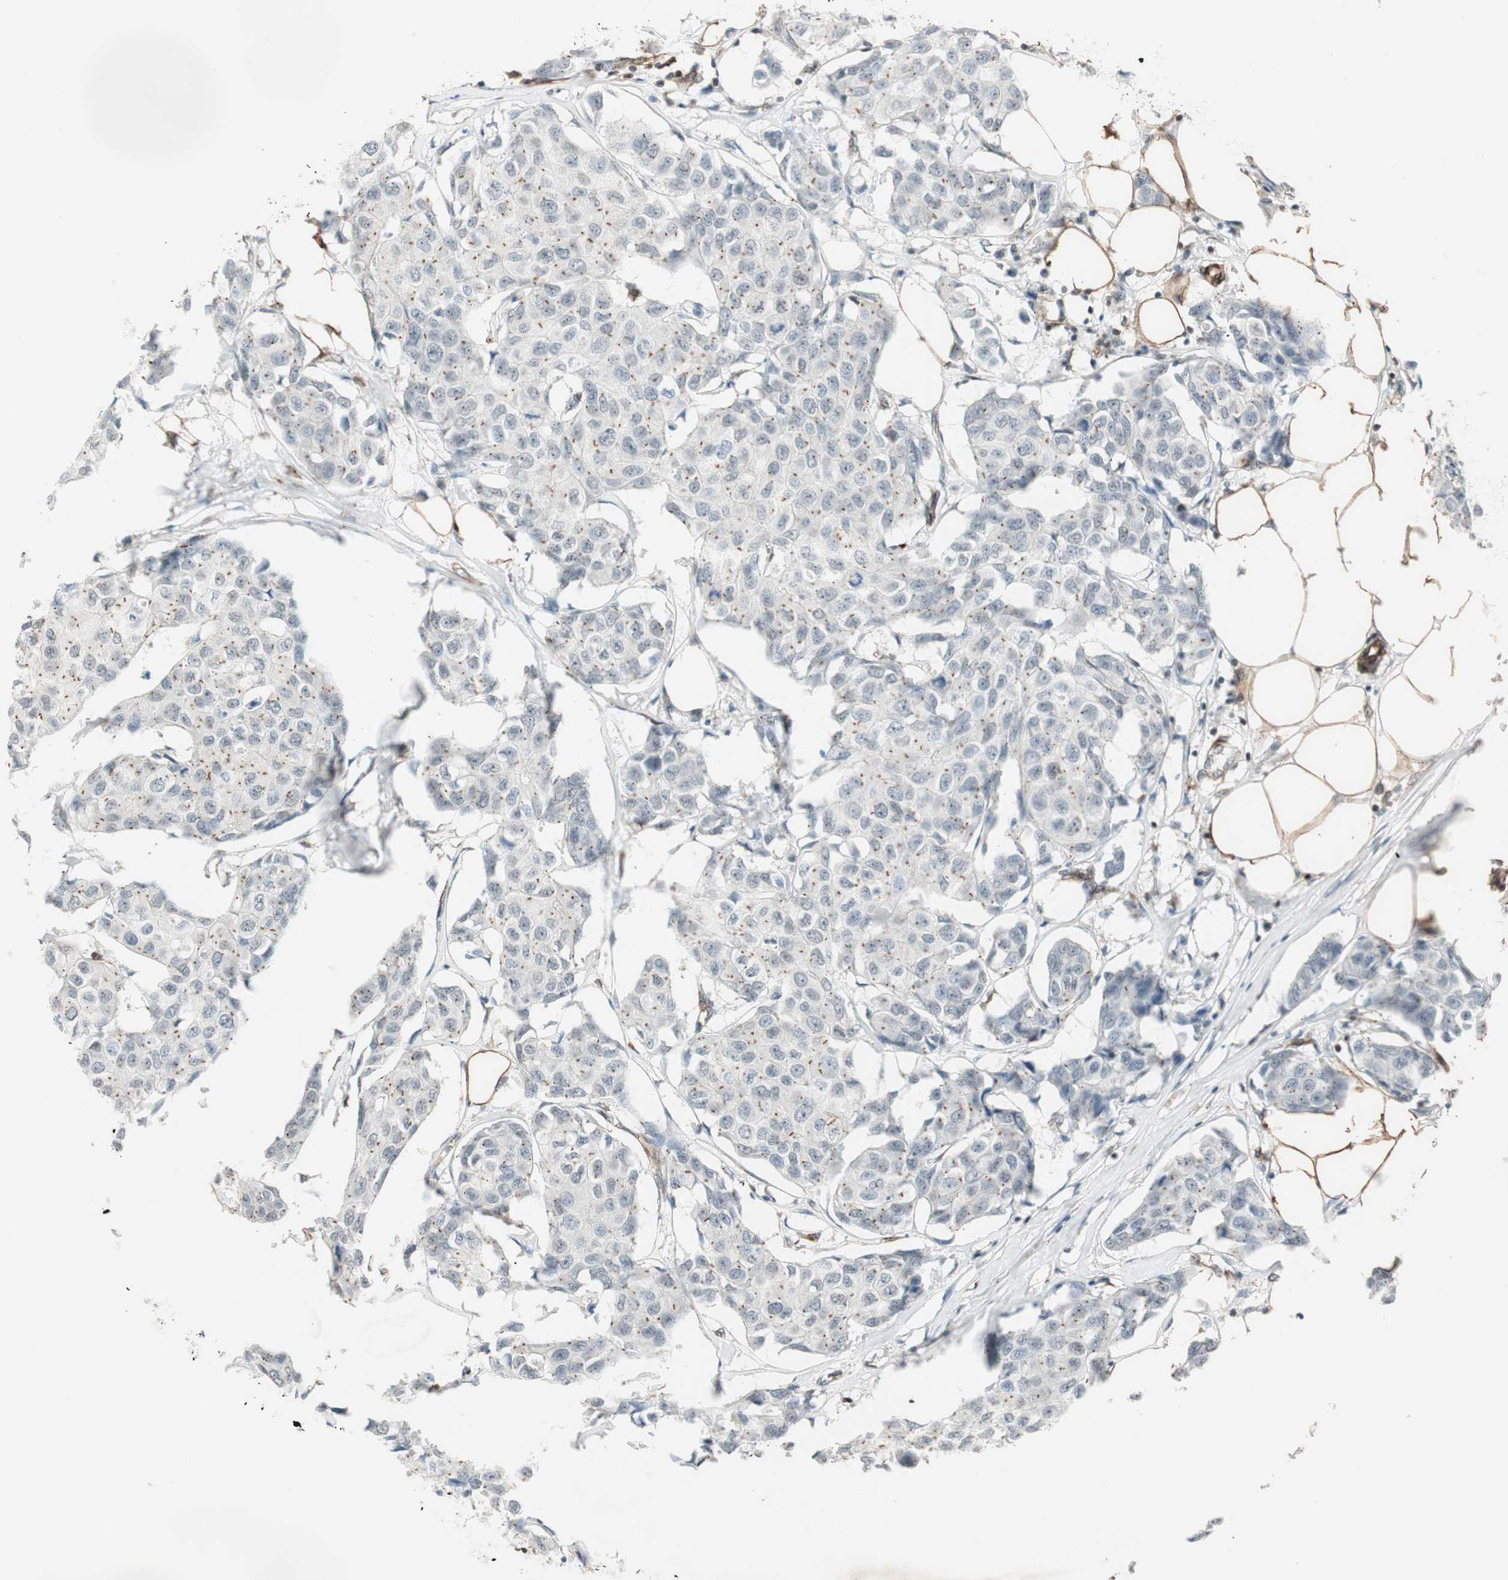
{"staining": {"intensity": "moderate", "quantity": "25%-75%", "location": "cytoplasmic/membranous"}, "tissue": "breast cancer", "cell_type": "Tumor cells", "image_type": "cancer", "snomed": [{"axis": "morphology", "description": "Duct carcinoma"}, {"axis": "topography", "description": "Breast"}], "caption": "A high-resolution micrograph shows immunohistochemistry staining of breast infiltrating ductal carcinoma, which reveals moderate cytoplasmic/membranous expression in about 25%-75% of tumor cells. (DAB (3,3'-diaminobenzidine) IHC, brown staining for protein, blue staining for nuclei).", "gene": "CDK19", "patient": {"sex": "female", "age": 80}}